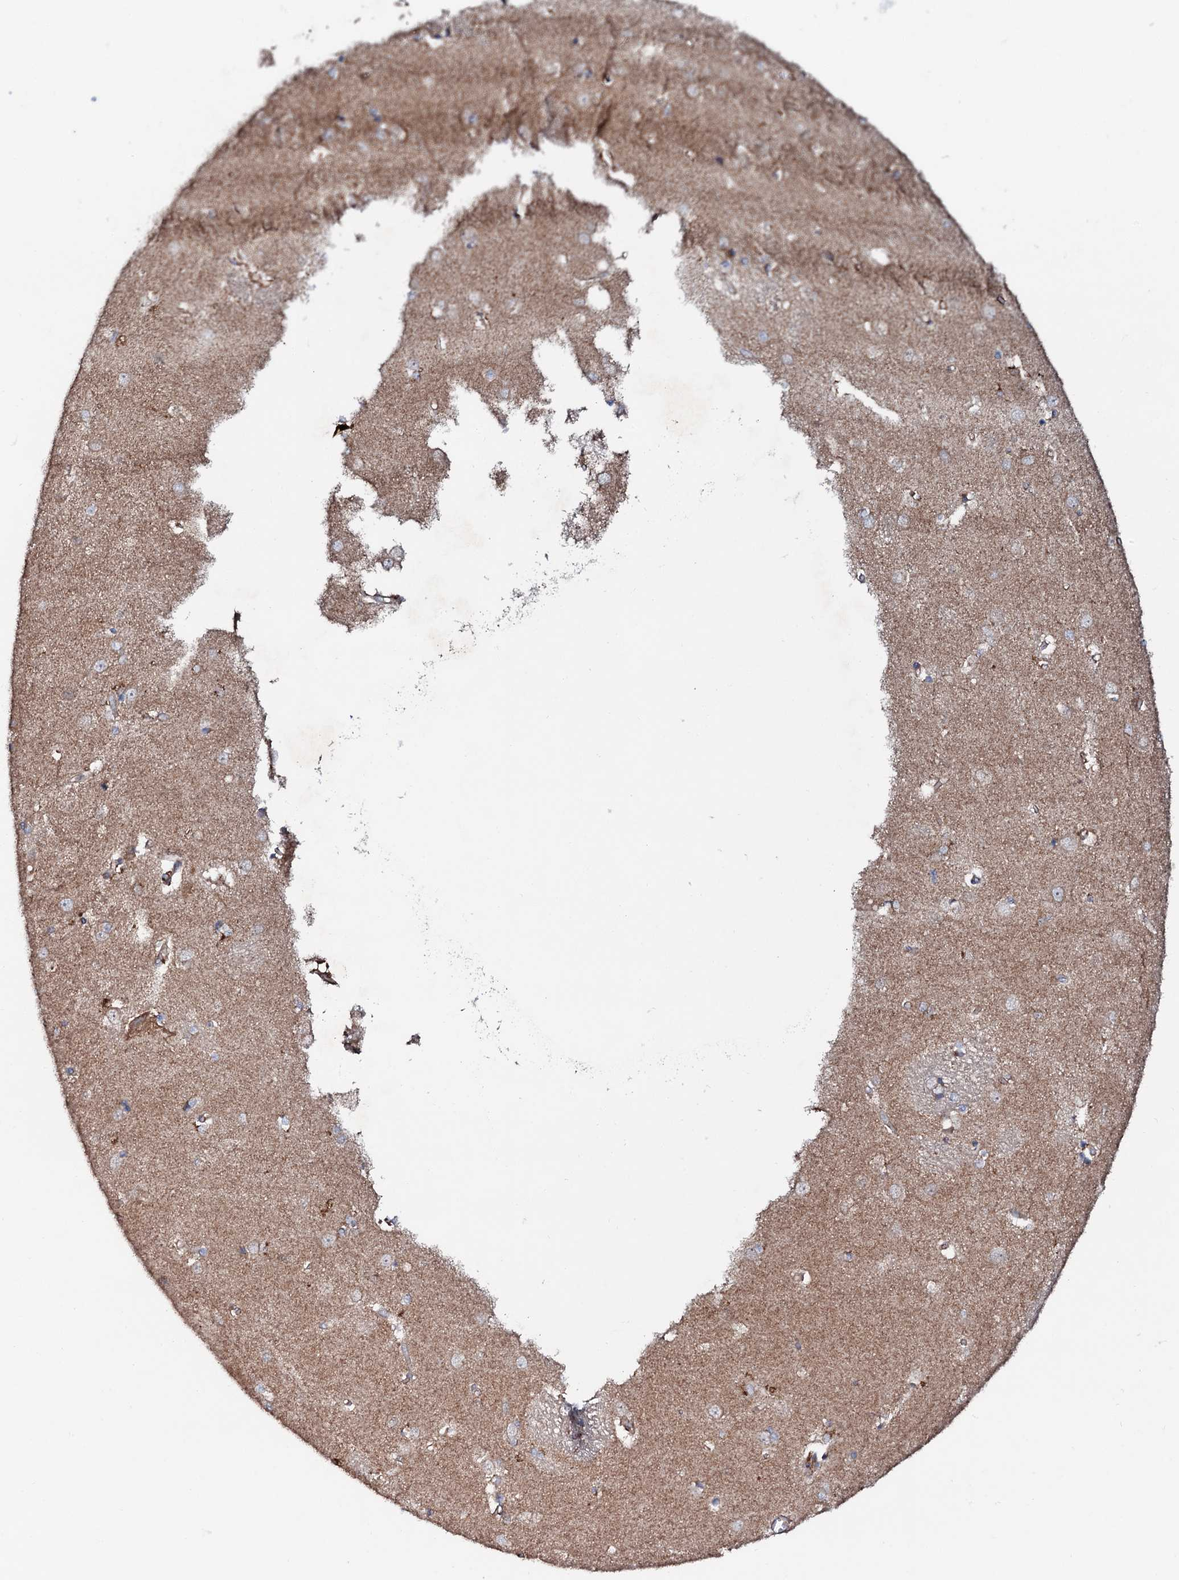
{"staining": {"intensity": "moderate", "quantity": "<25%", "location": "cytoplasmic/membranous"}, "tissue": "caudate", "cell_type": "Glial cells", "image_type": "normal", "snomed": [{"axis": "morphology", "description": "Normal tissue, NOS"}, {"axis": "topography", "description": "Lateral ventricle wall"}], "caption": "Caudate stained with immunohistochemistry demonstrates moderate cytoplasmic/membranous staining in about <25% of glial cells.", "gene": "P2RX4", "patient": {"sex": "male", "age": 37}}